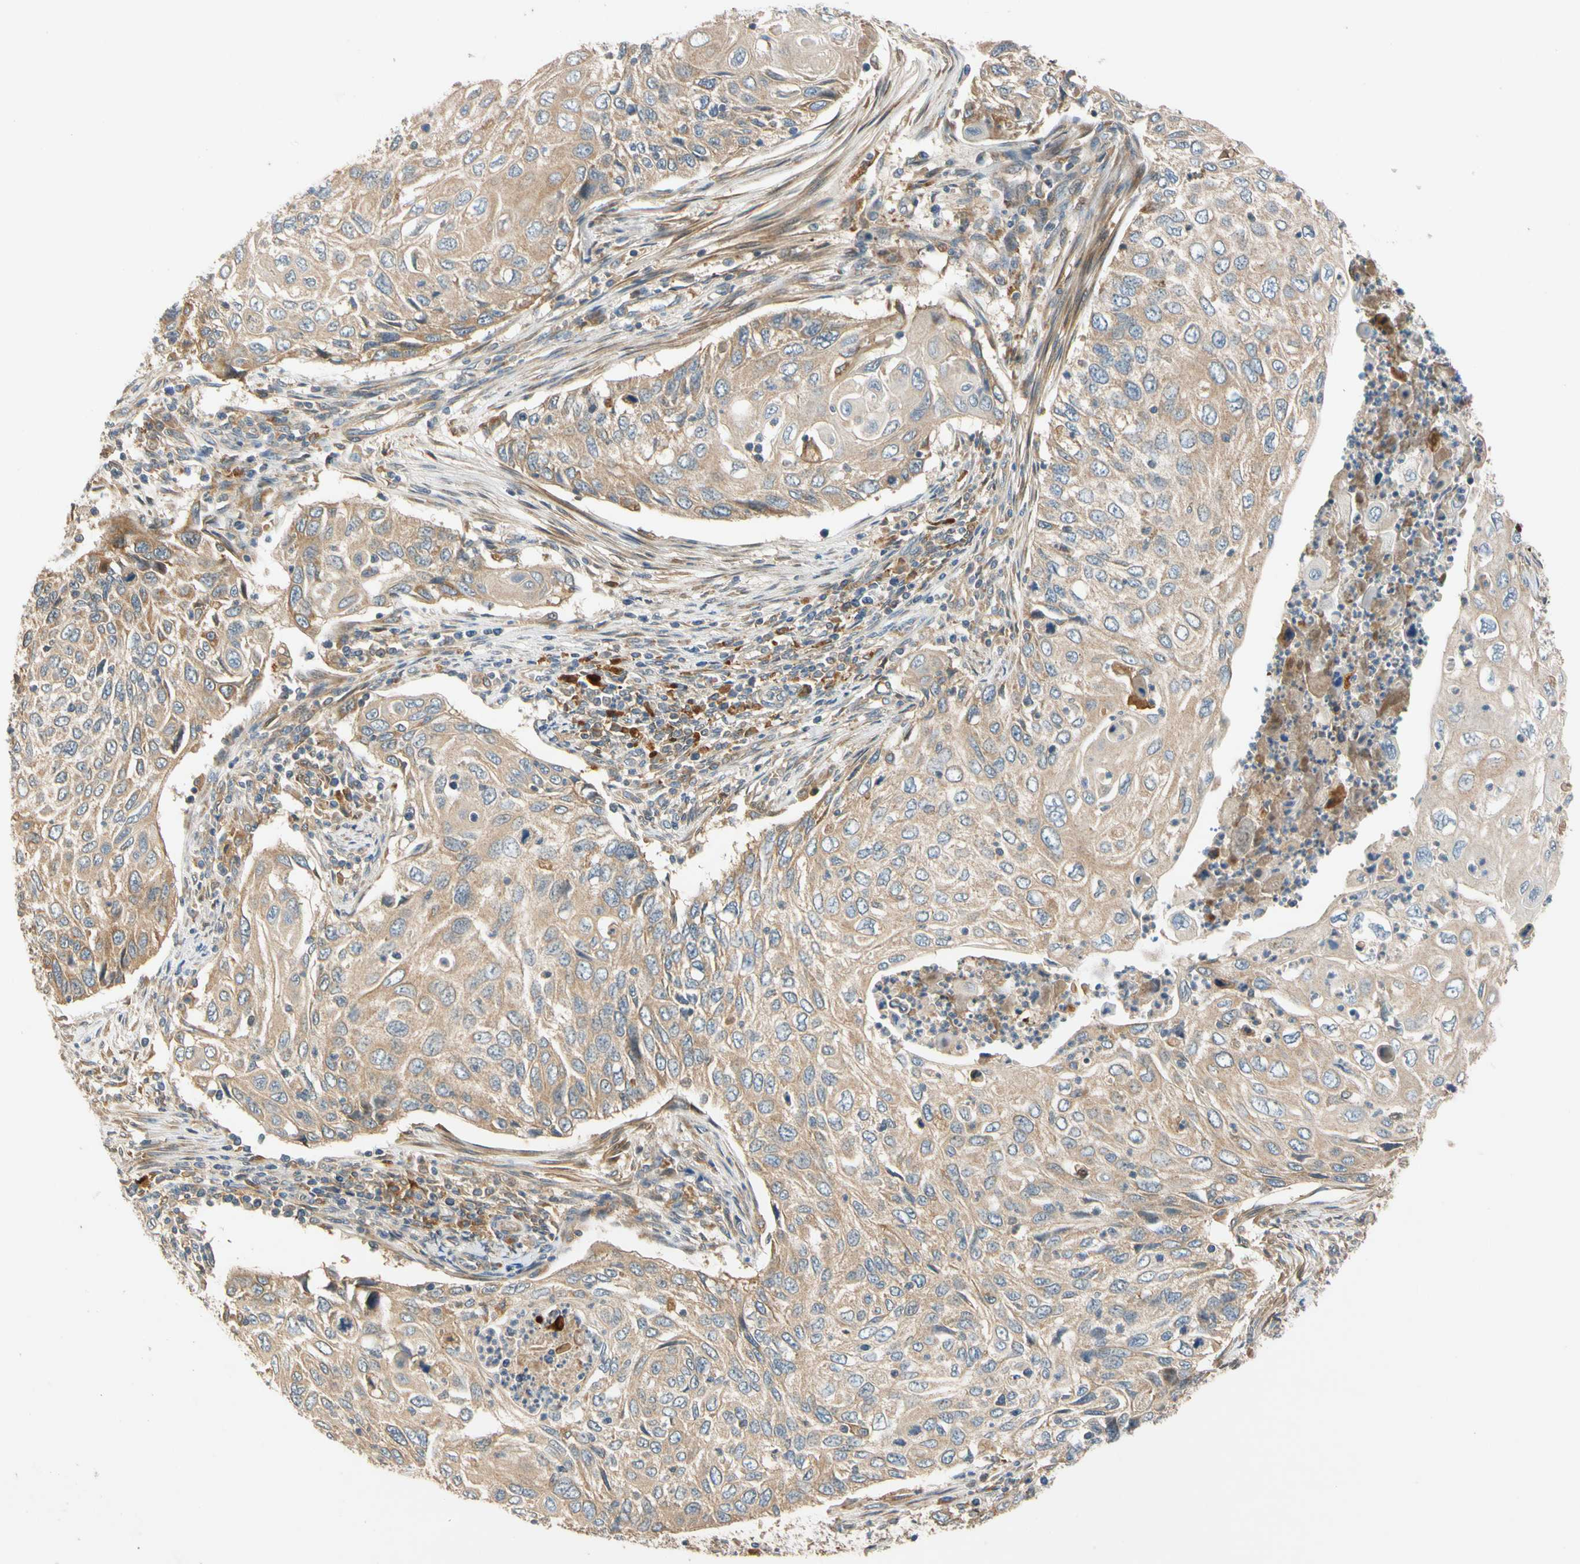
{"staining": {"intensity": "moderate", "quantity": ">75%", "location": "cytoplasmic/membranous"}, "tissue": "cervical cancer", "cell_type": "Tumor cells", "image_type": "cancer", "snomed": [{"axis": "morphology", "description": "Squamous cell carcinoma, NOS"}, {"axis": "topography", "description": "Cervix"}], "caption": "Brown immunohistochemical staining in human cervical cancer demonstrates moderate cytoplasmic/membranous positivity in about >75% of tumor cells.", "gene": "USP46", "patient": {"sex": "female", "age": 70}}